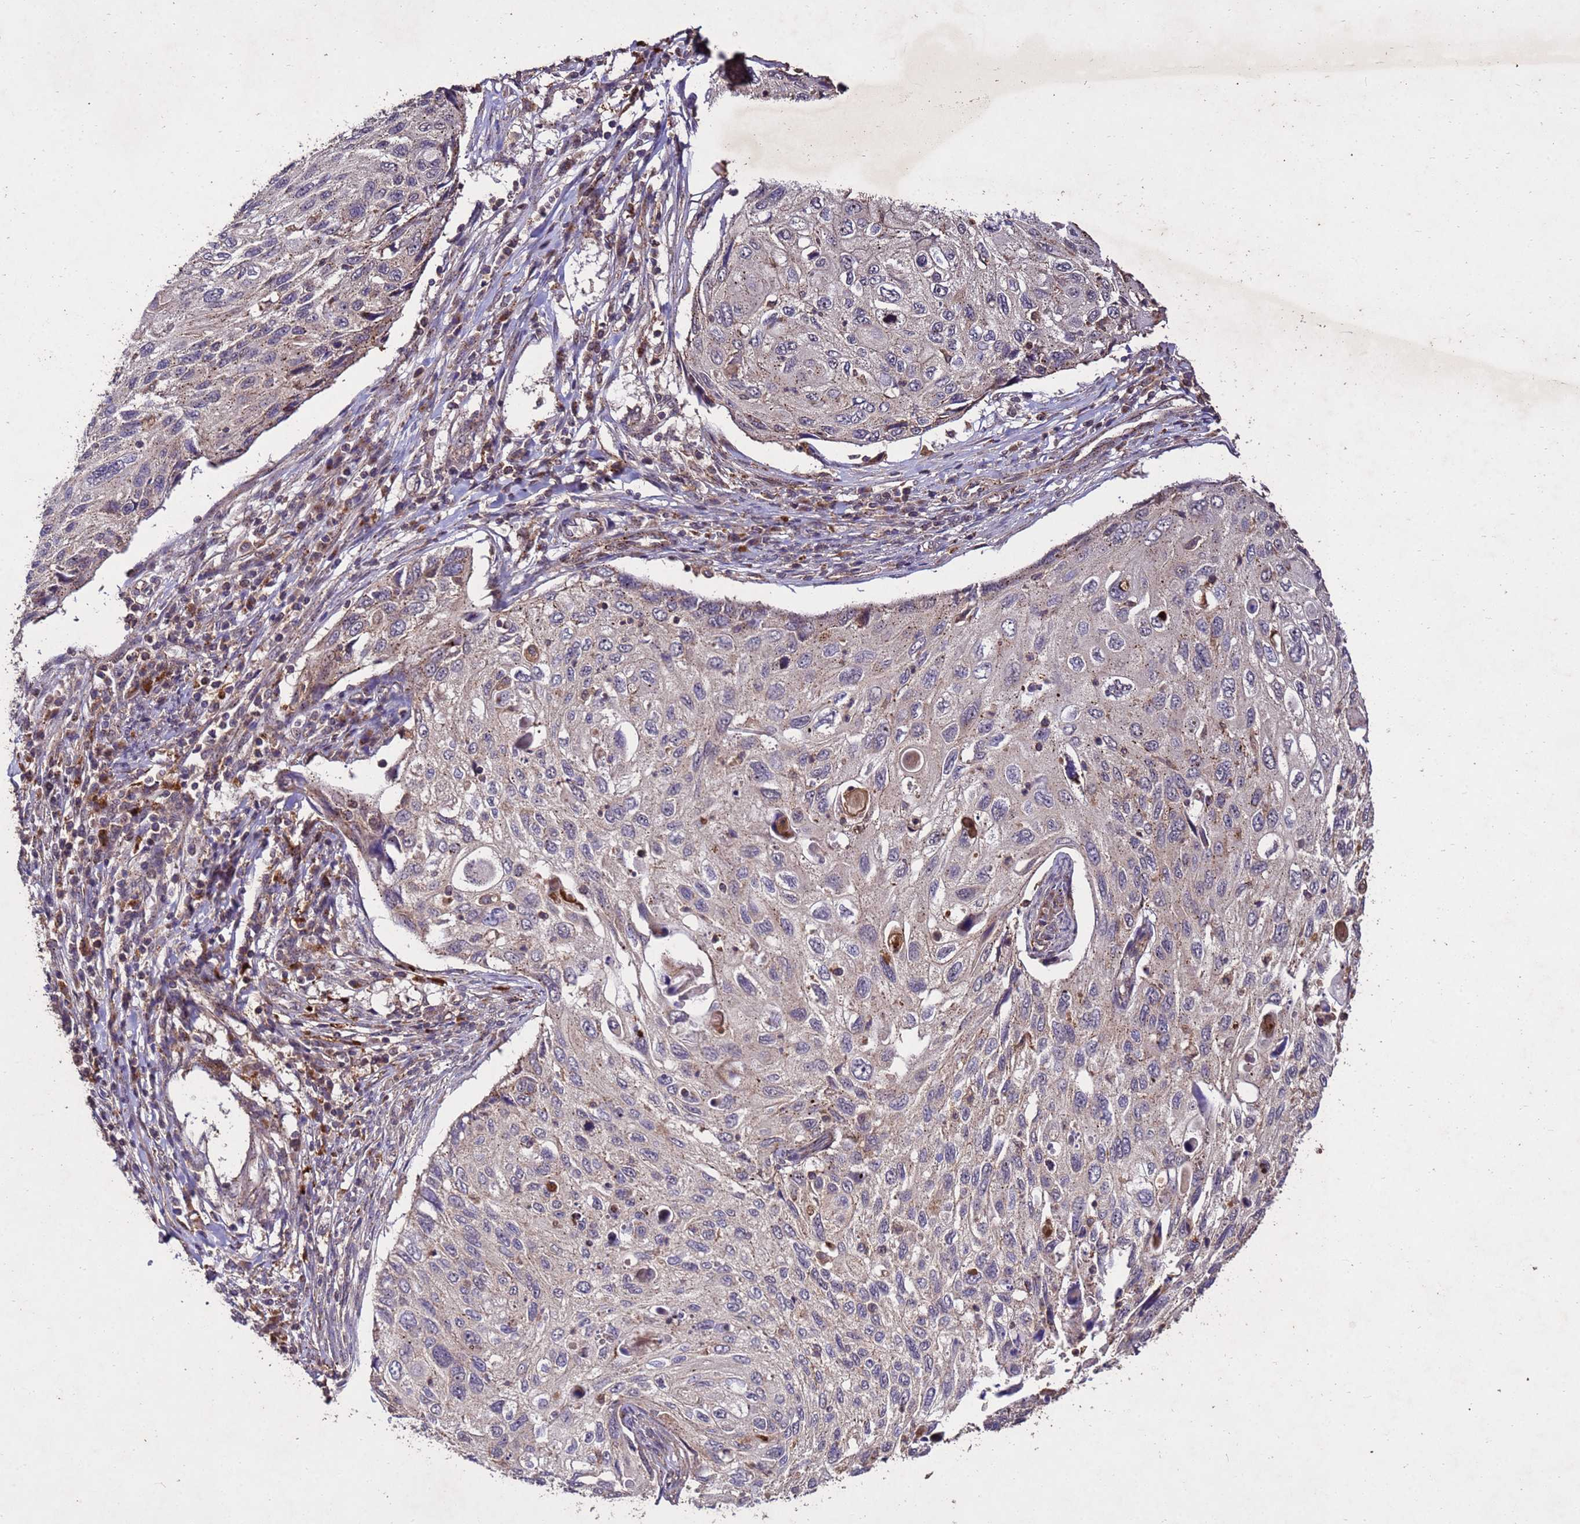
{"staining": {"intensity": "weak", "quantity": "<25%", "location": "cytoplasmic/membranous"}, "tissue": "cervical cancer", "cell_type": "Tumor cells", "image_type": "cancer", "snomed": [{"axis": "morphology", "description": "Squamous cell carcinoma, NOS"}, {"axis": "topography", "description": "Cervix"}], "caption": "Photomicrograph shows no significant protein positivity in tumor cells of cervical cancer.", "gene": "TOR4A", "patient": {"sex": "female", "age": 70}}